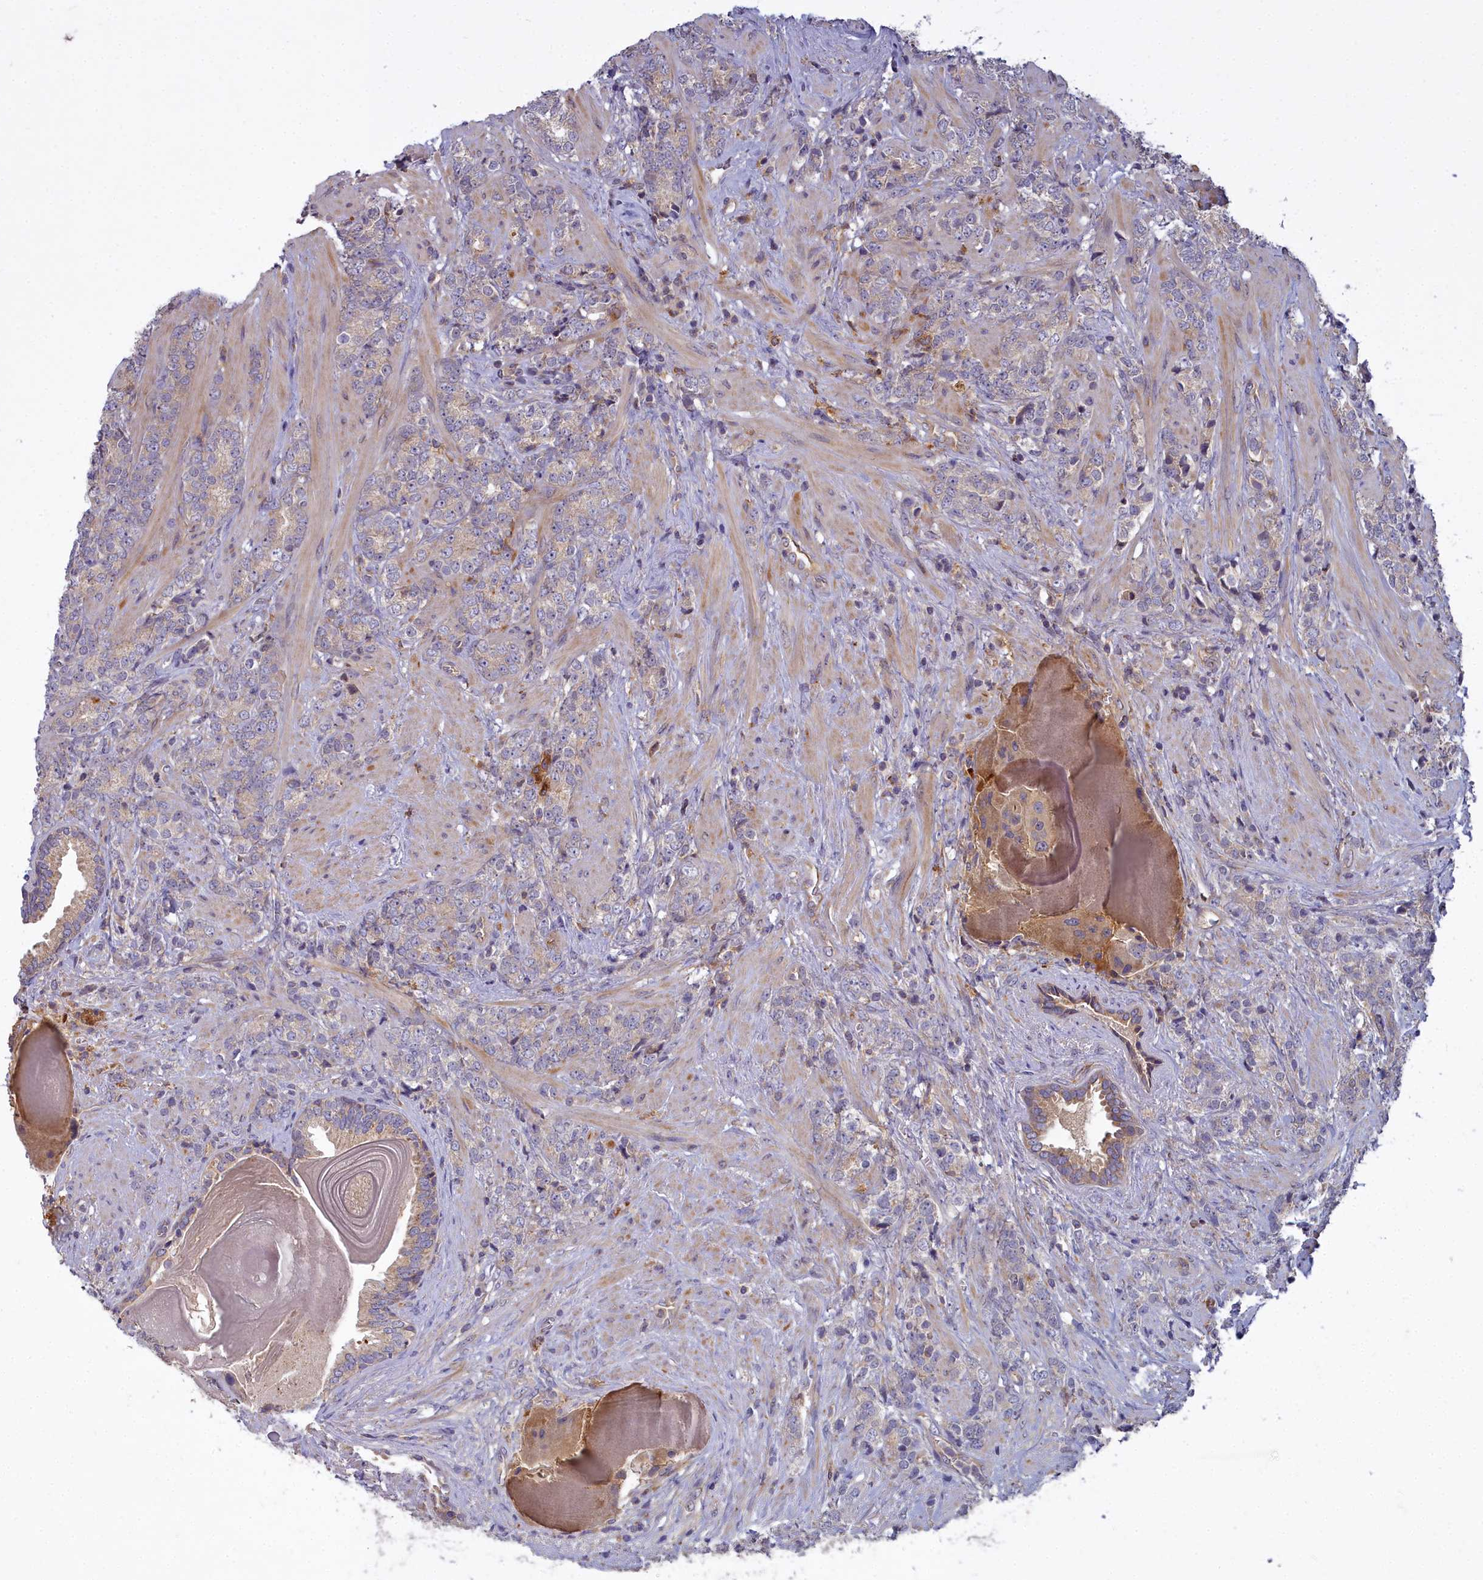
{"staining": {"intensity": "moderate", "quantity": "25%-75%", "location": "cytoplasmic/membranous"}, "tissue": "prostate cancer", "cell_type": "Tumor cells", "image_type": "cancer", "snomed": [{"axis": "morphology", "description": "Adenocarcinoma, High grade"}, {"axis": "topography", "description": "Prostate"}], "caption": "A micrograph of human prostate cancer stained for a protein displays moderate cytoplasmic/membranous brown staining in tumor cells.", "gene": "CCDC167", "patient": {"sex": "male", "age": 64}}